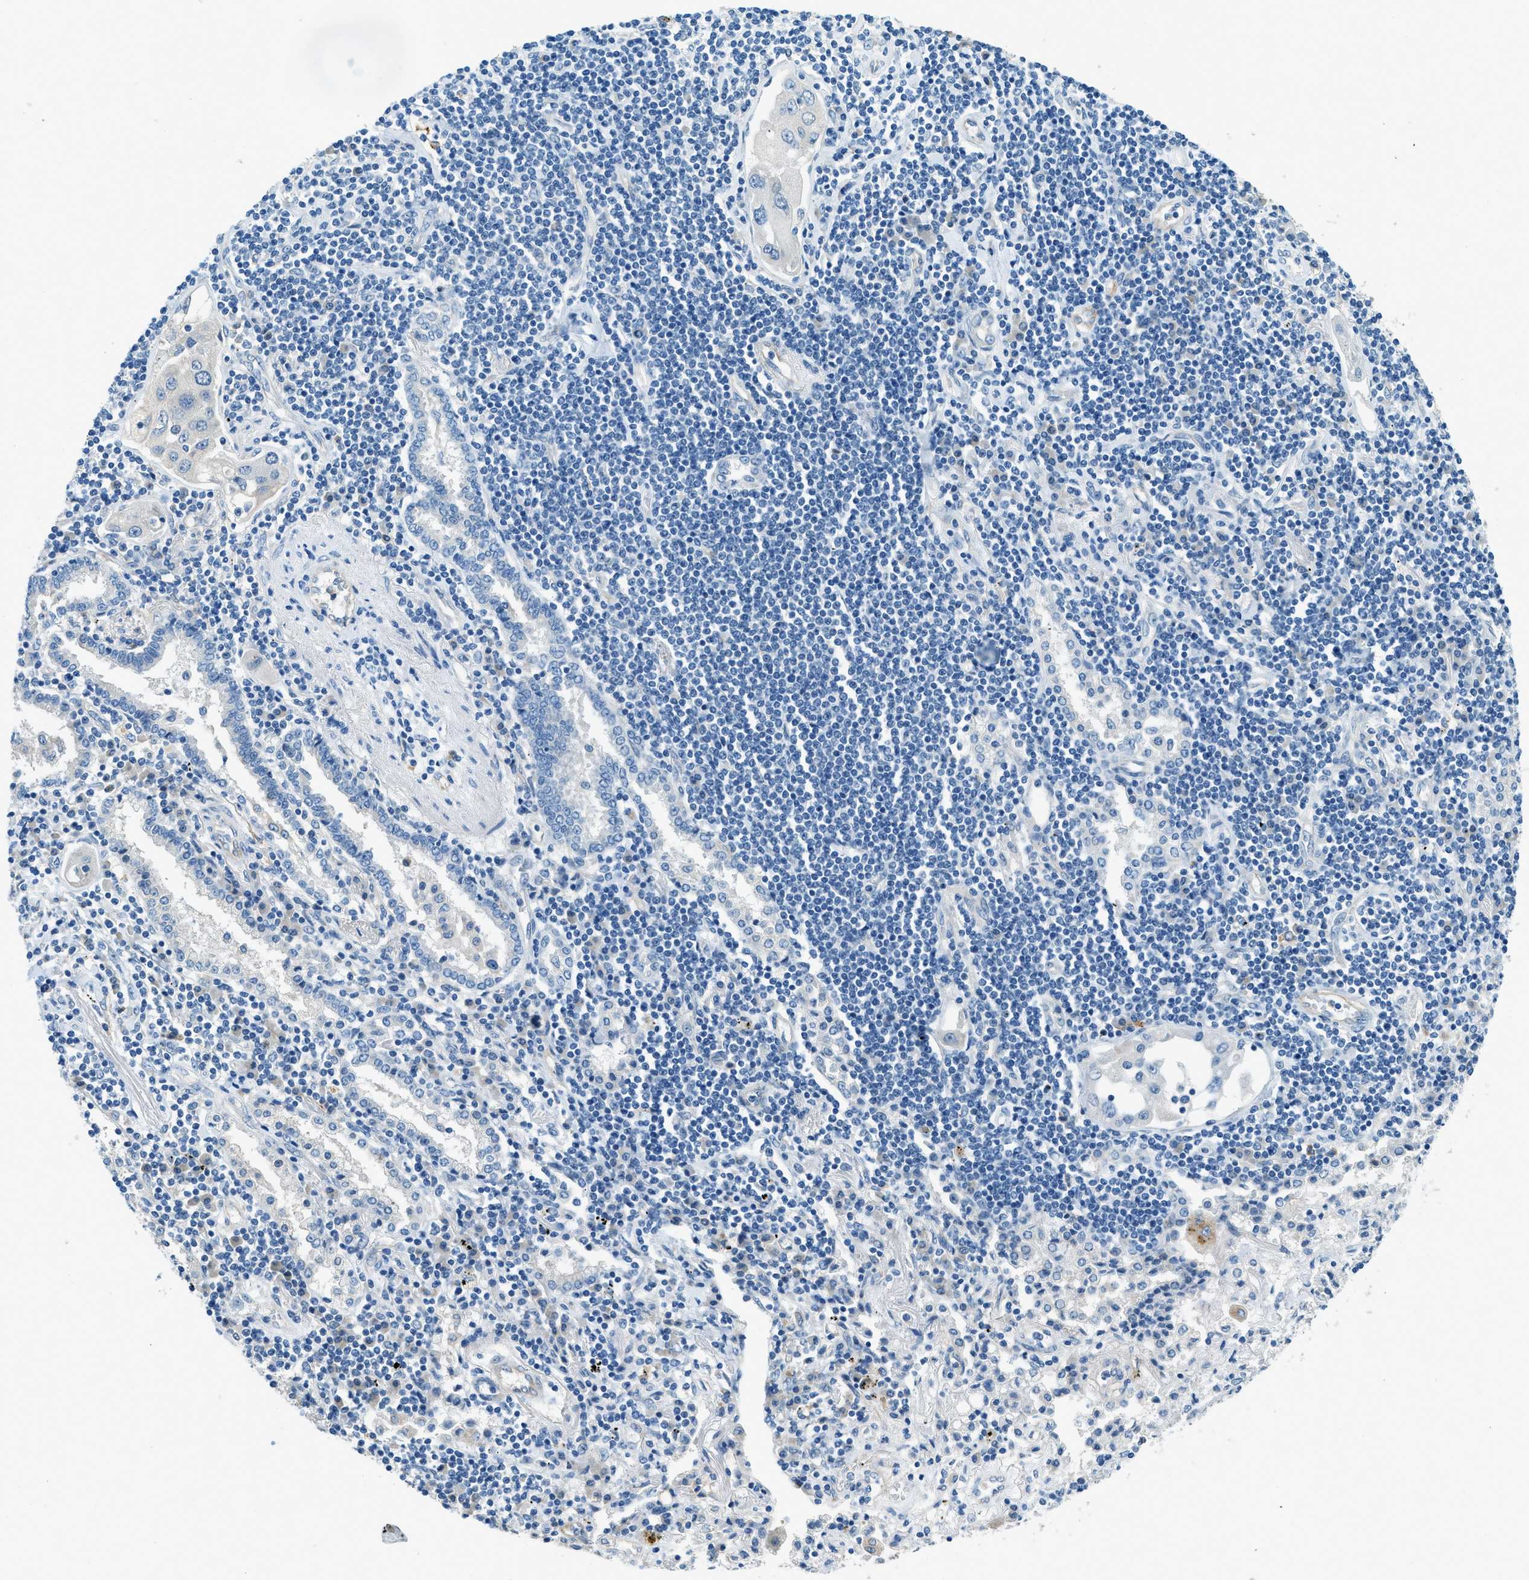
{"staining": {"intensity": "negative", "quantity": "none", "location": "none"}, "tissue": "lung cancer", "cell_type": "Tumor cells", "image_type": "cancer", "snomed": [{"axis": "morphology", "description": "Adenocarcinoma, NOS"}, {"axis": "topography", "description": "Lung"}], "caption": "Immunohistochemical staining of lung cancer shows no significant expression in tumor cells.", "gene": "ZNF367", "patient": {"sex": "female", "age": 65}}